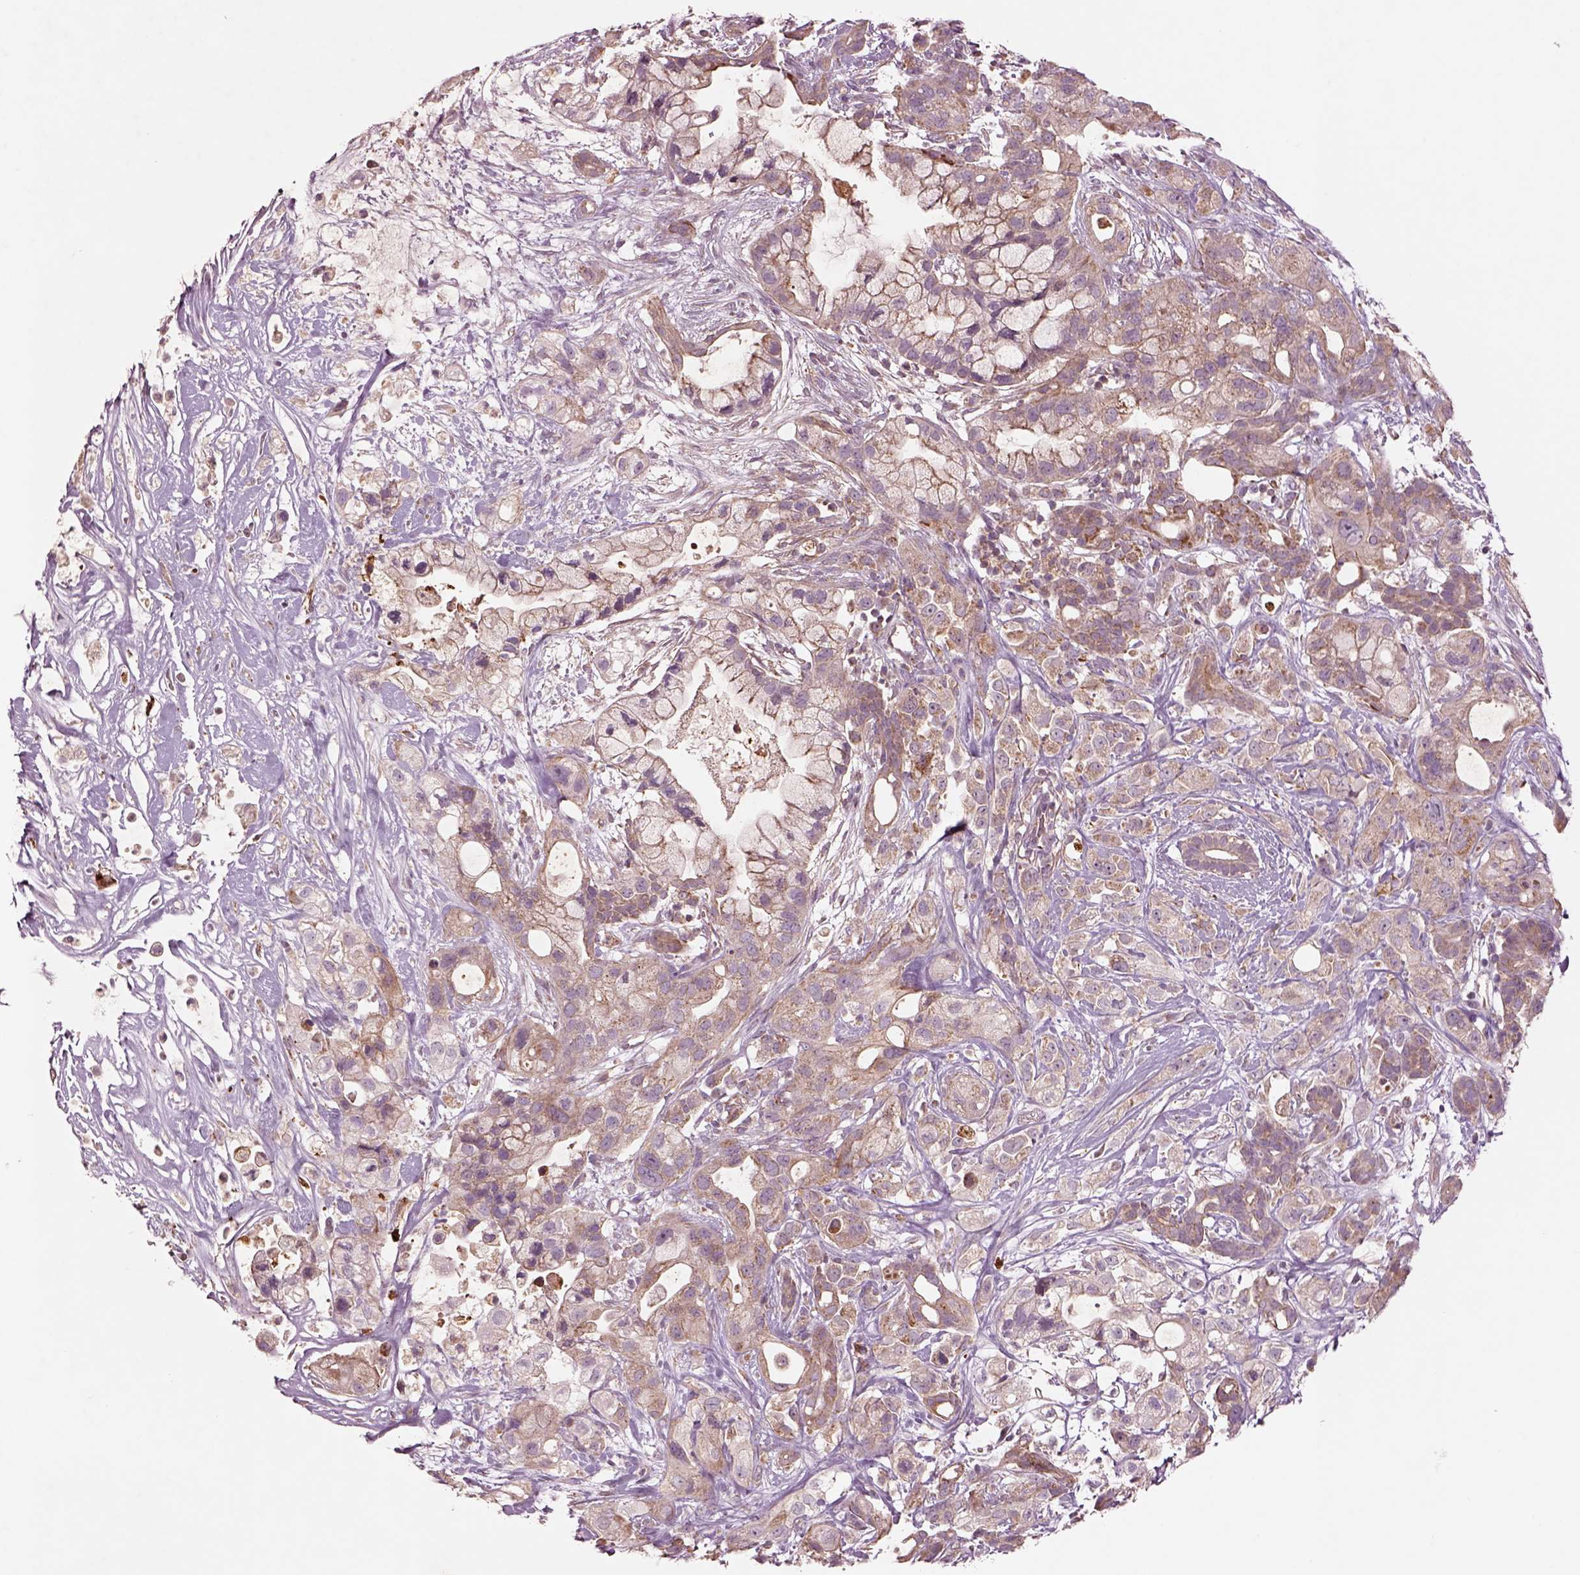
{"staining": {"intensity": "weak", "quantity": ">75%", "location": "cytoplasmic/membranous"}, "tissue": "pancreatic cancer", "cell_type": "Tumor cells", "image_type": "cancer", "snomed": [{"axis": "morphology", "description": "Adenocarcinoma, NOS"}, {"axis": "topography", "description": "Pancreas"}], "caption": "Protein expression analysis of pancreatic cancer reveals weak cytoplasmic/membranous expression in approximately >75% of tumor cells.", "gene": "SLC25A5", "patient": {"sex": "male", "age": 44}}